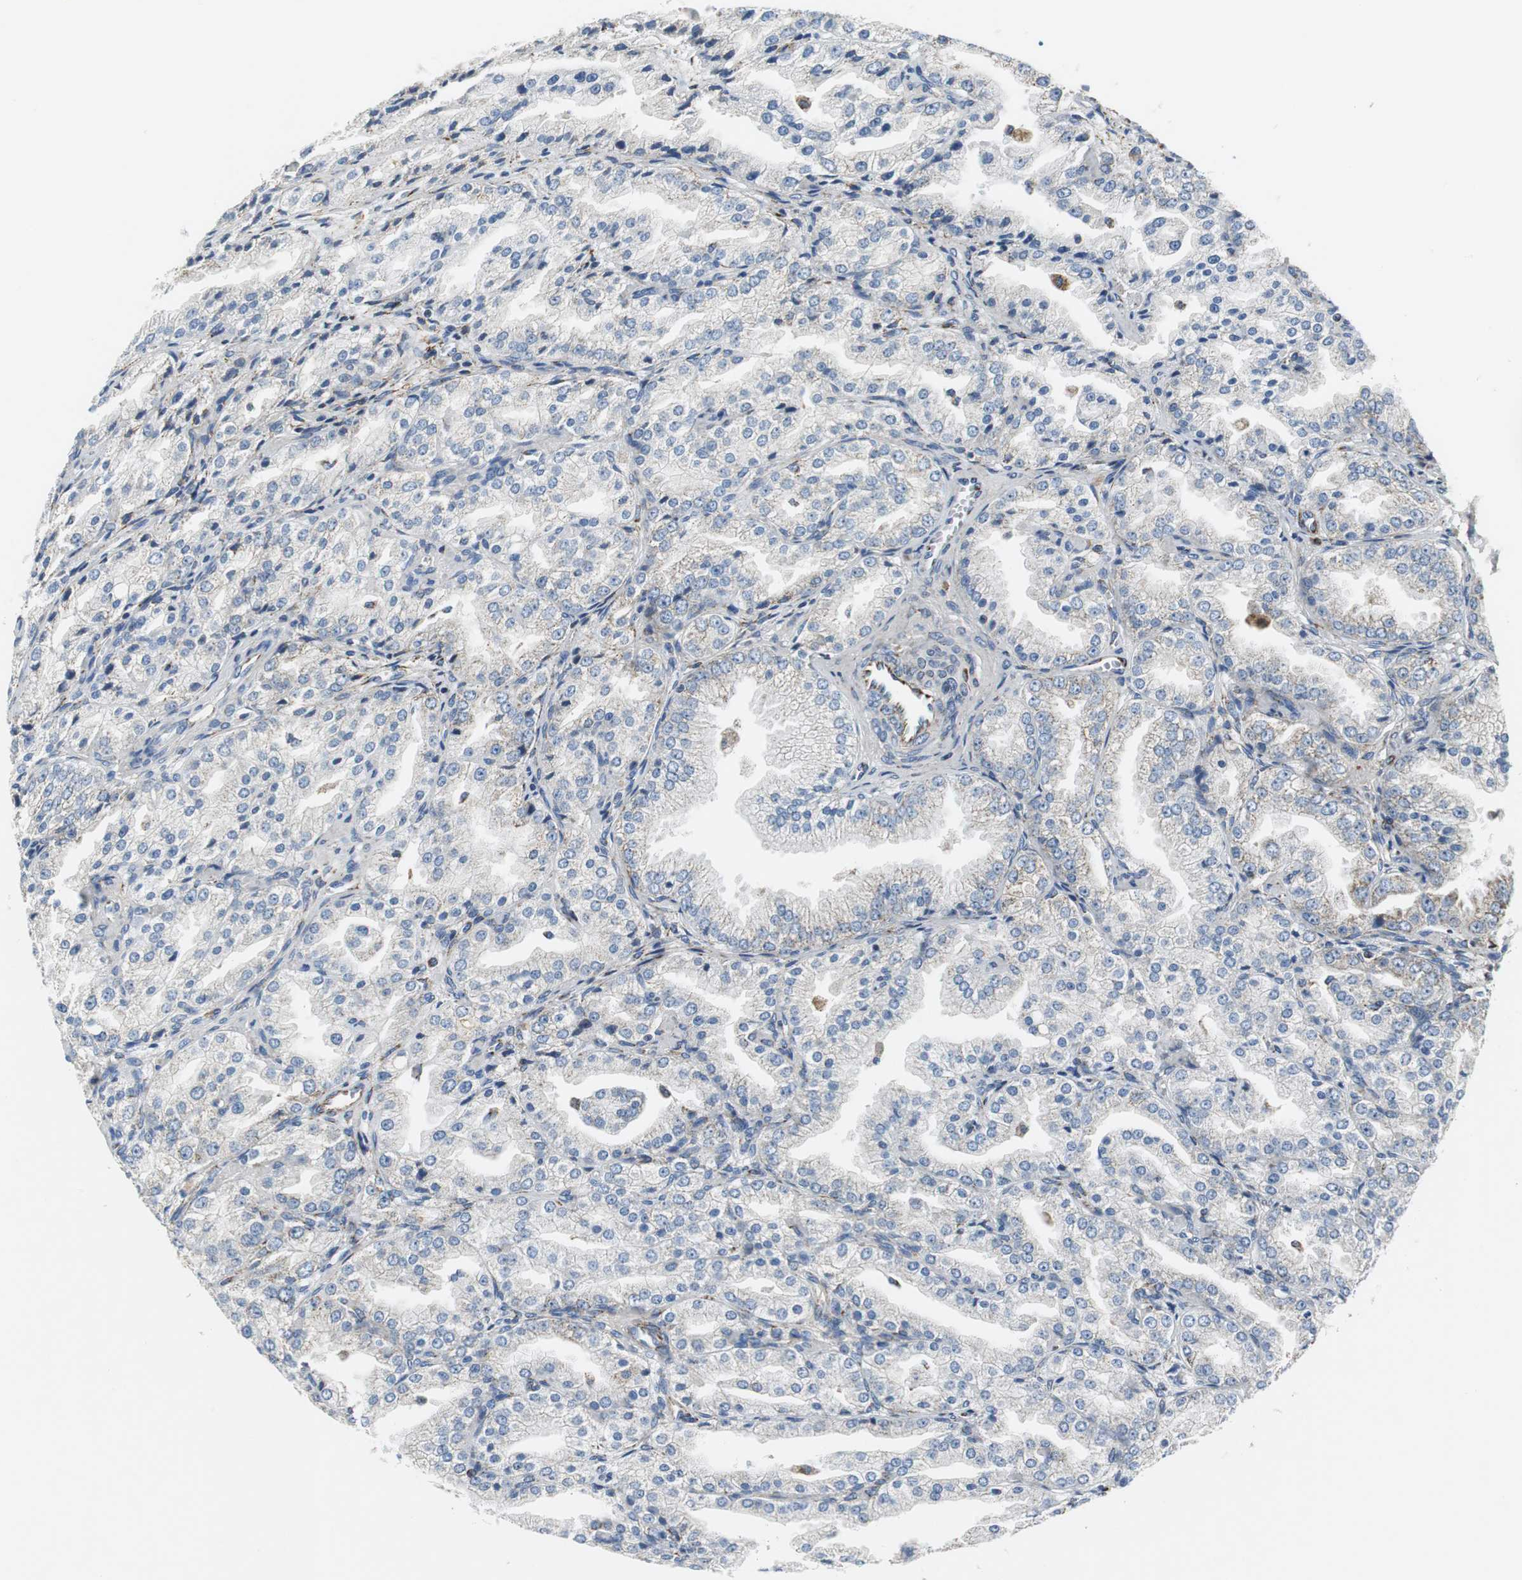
{"staining": {"intensity": "moderate", "quantity": "<25%", "location": "cytoplasmic/membranous"}, "tissue": "prostate cancer", "cell_type": "Tumor cells", "image_type": "cancer", "snomed": [{"axis": "morphology", "description": "Adenocarcinoma, High grade"}, {"axis": "topography", "description": "Prostate"}], "caption": "Prostate cancer (high-grade adenocarcinoma) stained with IHC shows moderate cytoplasmic/membranous staining in approximately <25% of tumor cells.", "gene": "C1QTNF7", "patient": {"sex": "male", "age": 61}}